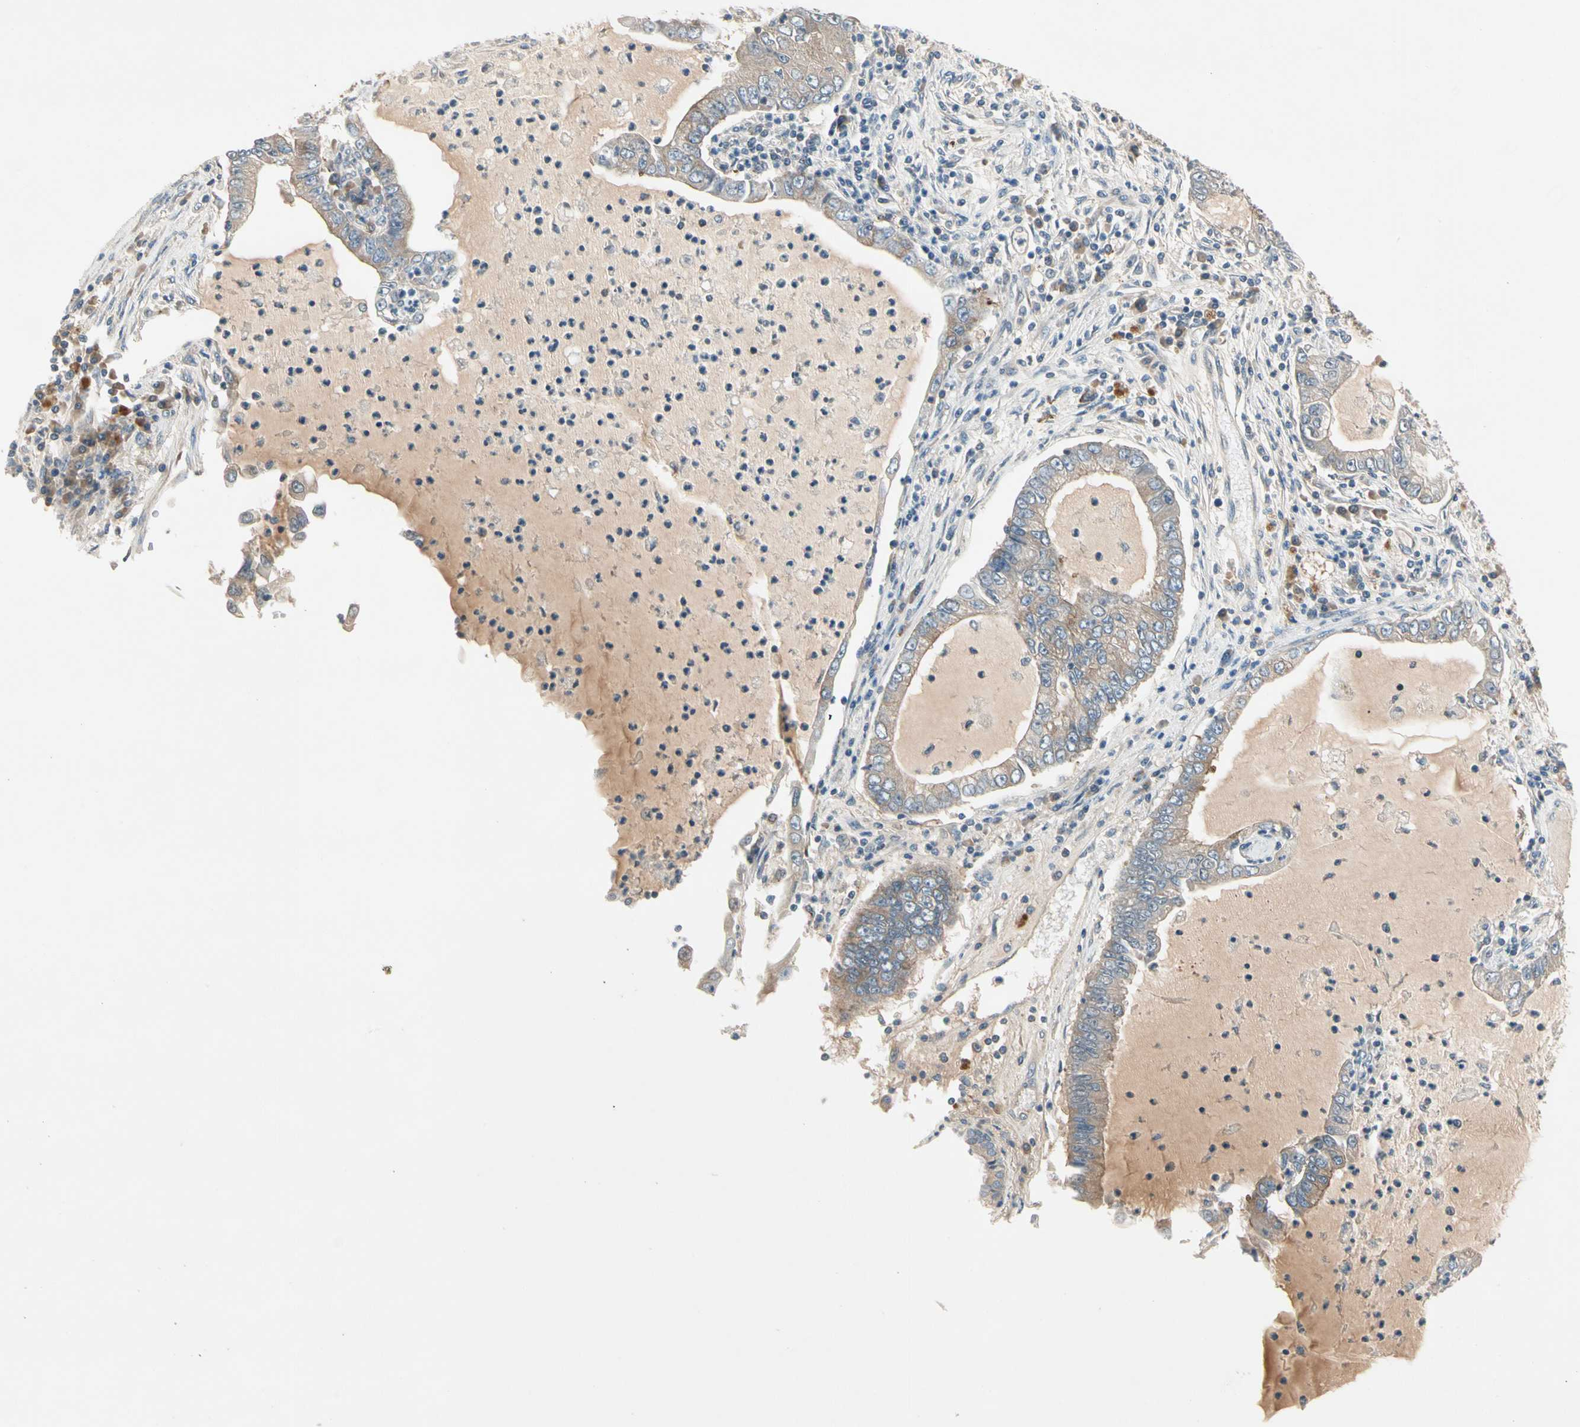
{"staining": {"intensity": "weak", "quantity": ">75%", "location": "cytoplasmic/membranous"}, "tissue": "lung cancer", "cell_type": "Tumor cells", "image_type": "cancer", "snomed": [{"axis": "morphology", "description": "Adenocarcinoma, NOS"}, {"axis": "topography", "description": "Lung"}], "caption": "Tumor cells reveal low levels of weak cytoplasmic/membranous expression in approximately >75% of cells in human lung adenocarcinoma.", "gene": "IL1R1", "patient": {"sex": "female", "age": 51}}